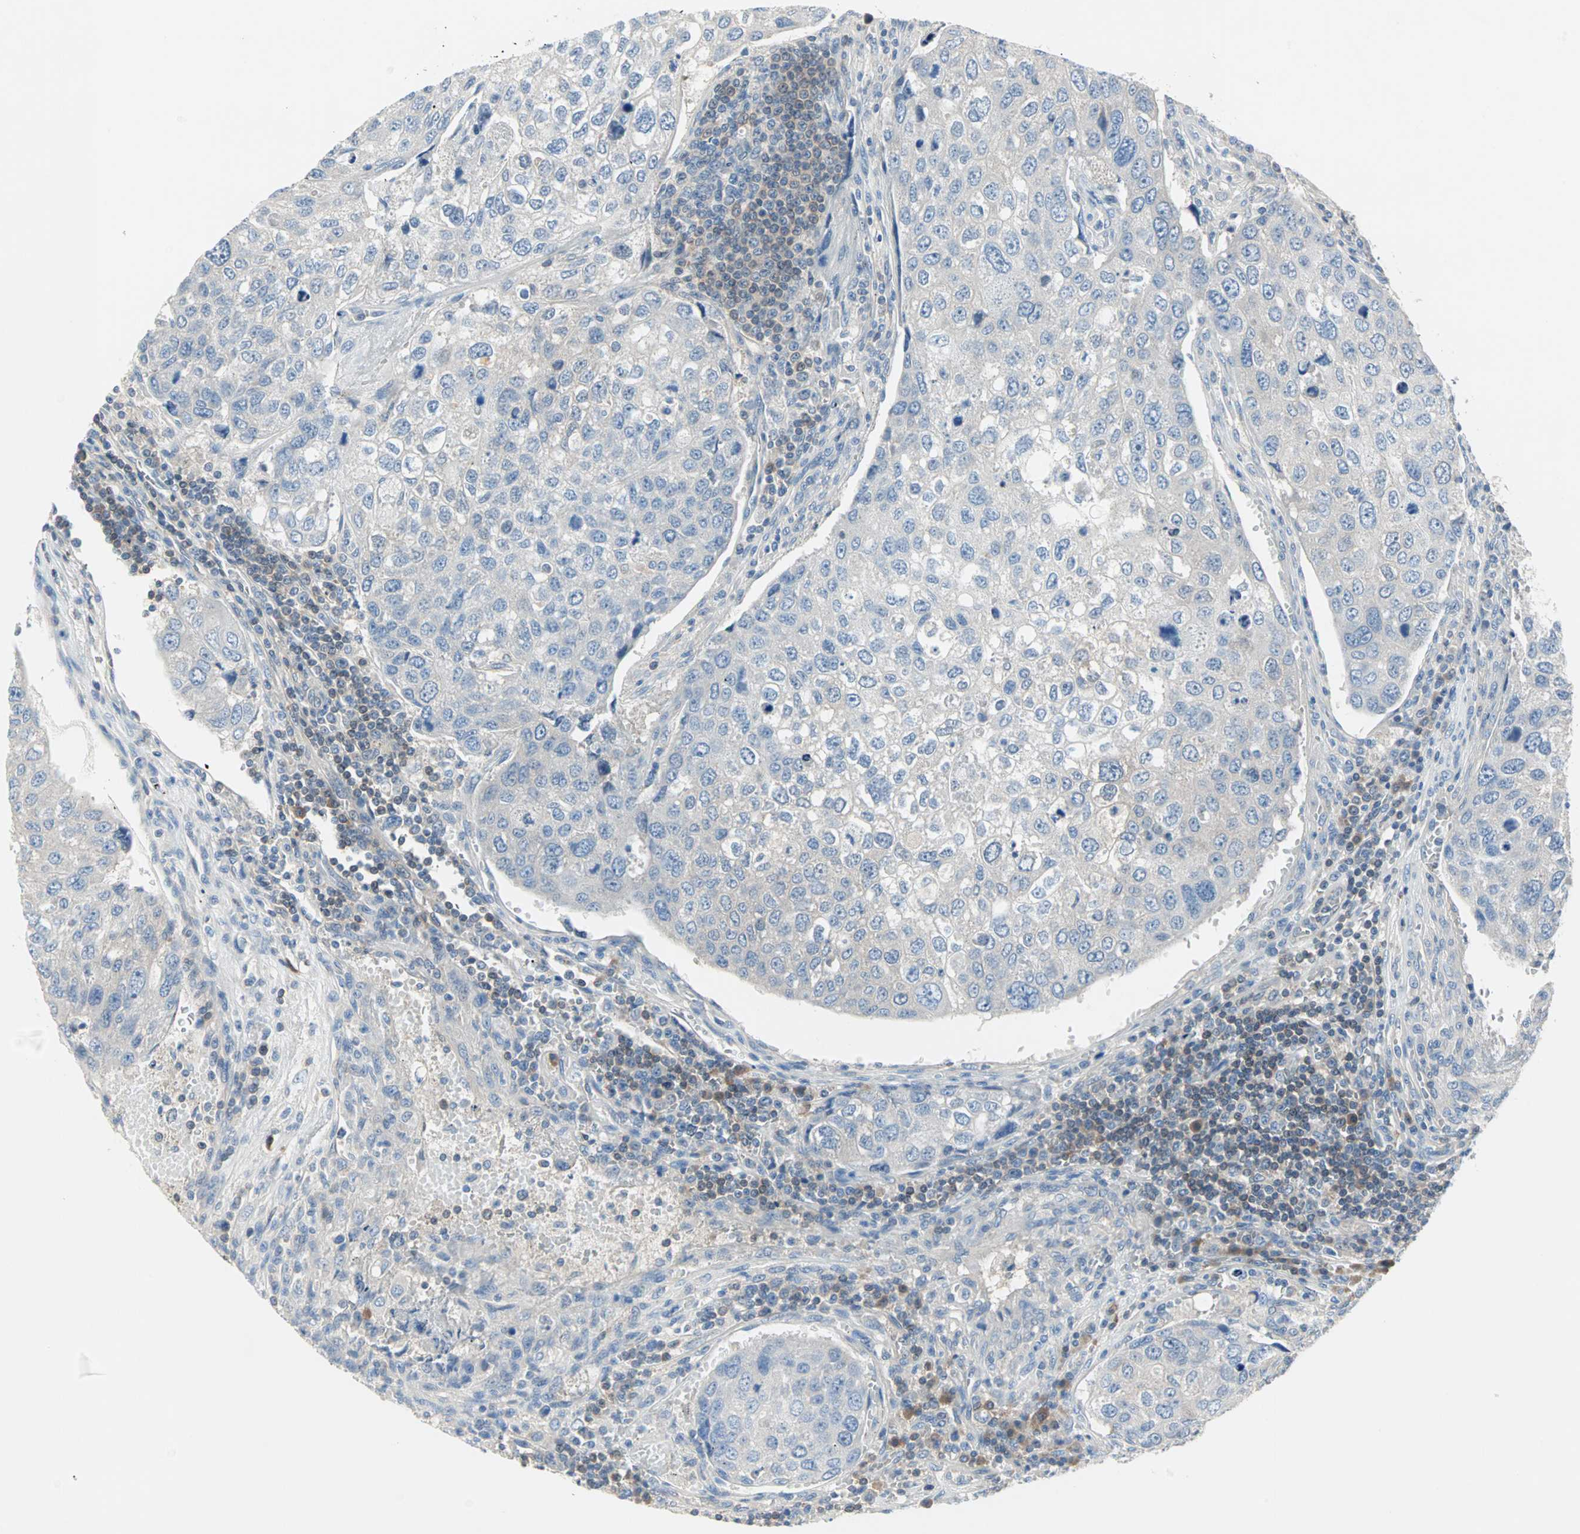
{"staining": {"intensity": "weak", "quantity": "<25%", "location": "cytoplasmic/membranous"}, "tissue": "urothelial cancer", "cell_type": "Tumor cells", "image_type": "cancer", "snomed": [{"axis": "morphology", "description": "Urothelial carcinoma, High grade"}, {"axis": "topography", "description": "Lymph node"}, {"axis": "topography", "description": "Urinary bladder"}], "caption": "This is an immunohistochemistry (IHC) photomicrograph of human urothelial carcinoma (high-grade). There is no positivity in tumor cells.", "gene": "MPI", "patient": {"sex": "male", "age": 51}}